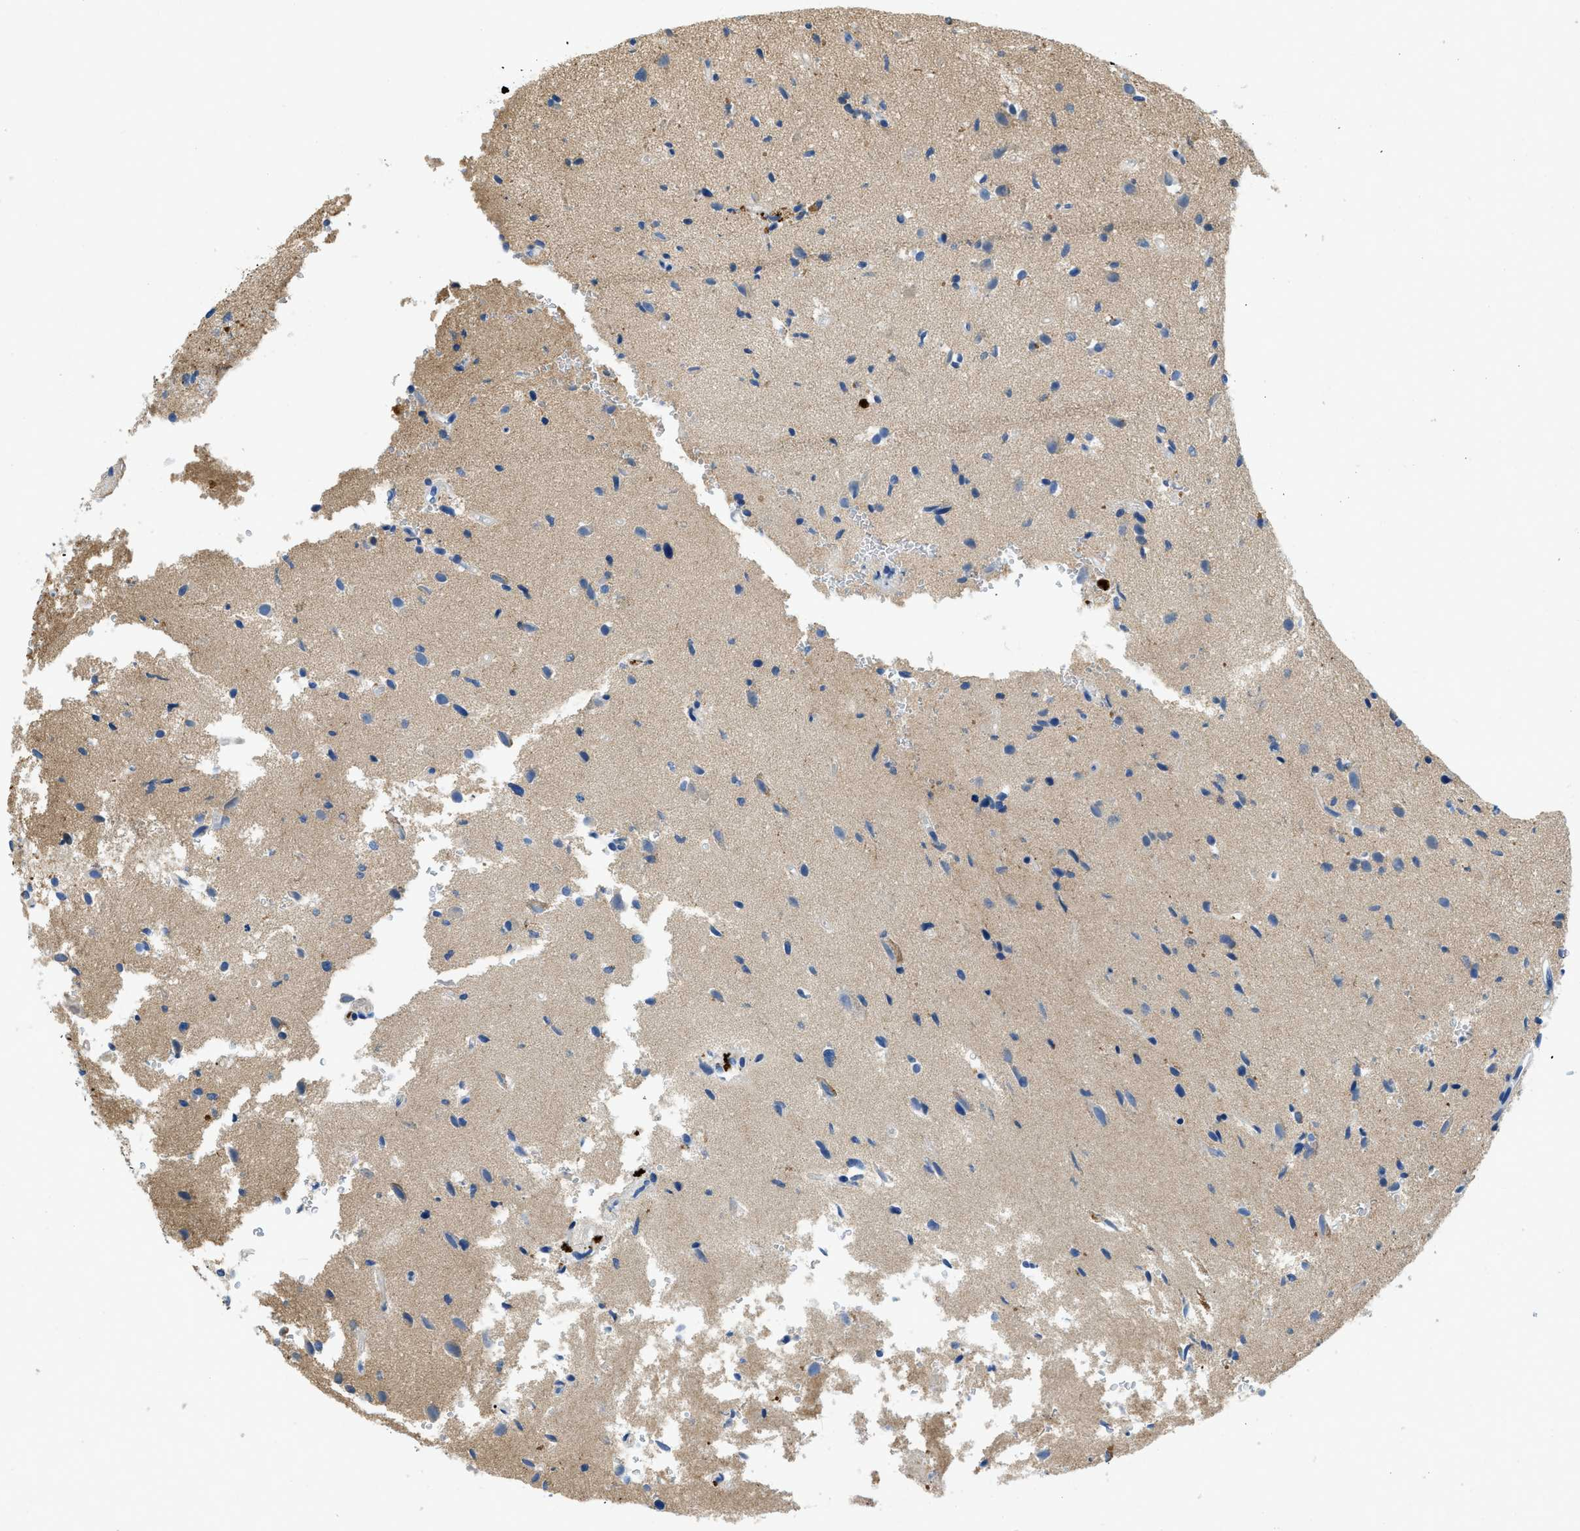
{"staining": {"intensity": "weak", "quantity": "<25%", "location": "cytoplasmic/membranous"}, "tissue": "glioma", "cell_type": "Tumor cells", "image_type": "cancer", "snomed": [{"axis": "morphology", "description": "Glioma, malignant, High grade"}, {"axis": "topography", "description": "Brain"}], "caption": "High power microscopy histopathology image of an immunohistochemistry (IHC) histopathology image of high-grade glioma (malignant), revealing no significant expression in tumor cells.", "gene": "TMEM248", "patient": {"sex": "male", "age": 33}}